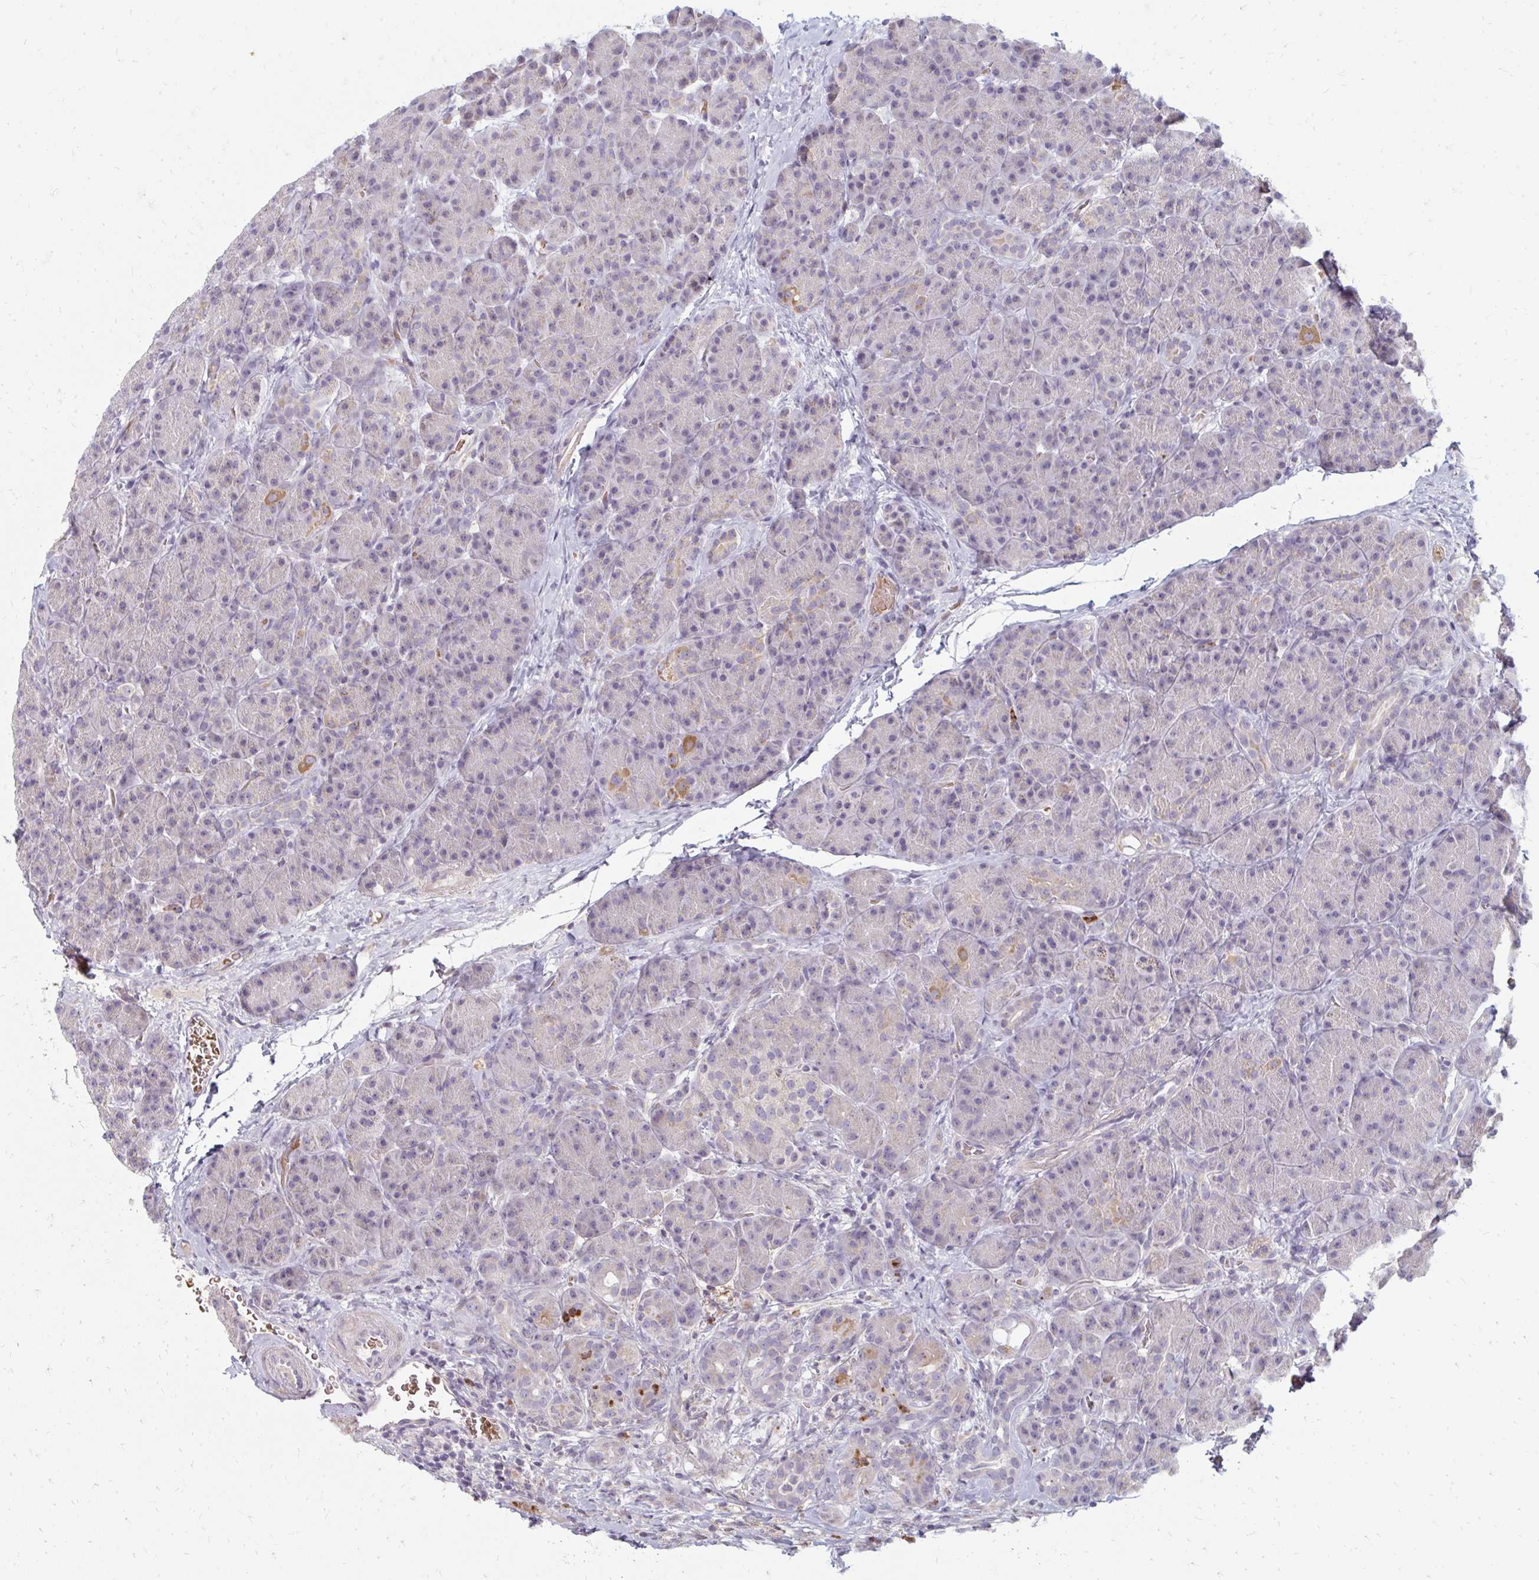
{"staining": {"intensity": "moderate", "quantity": "<25%", "location": "cytoplasmic/membranous"}, "tissue": "pancreas", "cell_type": "Exocrine glandular cells", "image_type": "normal", "snomed": [{"axis": "morphology", "description": "Normal tissue, NOS"}, {"axis": "topography", "description": "Pancreas"}], "caption": "Exocrine glandular cells exhibit low levels of moderate cytoplasmic/membranous expression in about <25% of cells in normal human pancreas. Immunohistochemistry (ihc) stains the protein of interest in brown and the nuclei are stained blue.", "gene": "RAB33A", "patient": {"sex": "male", "age": 57}}